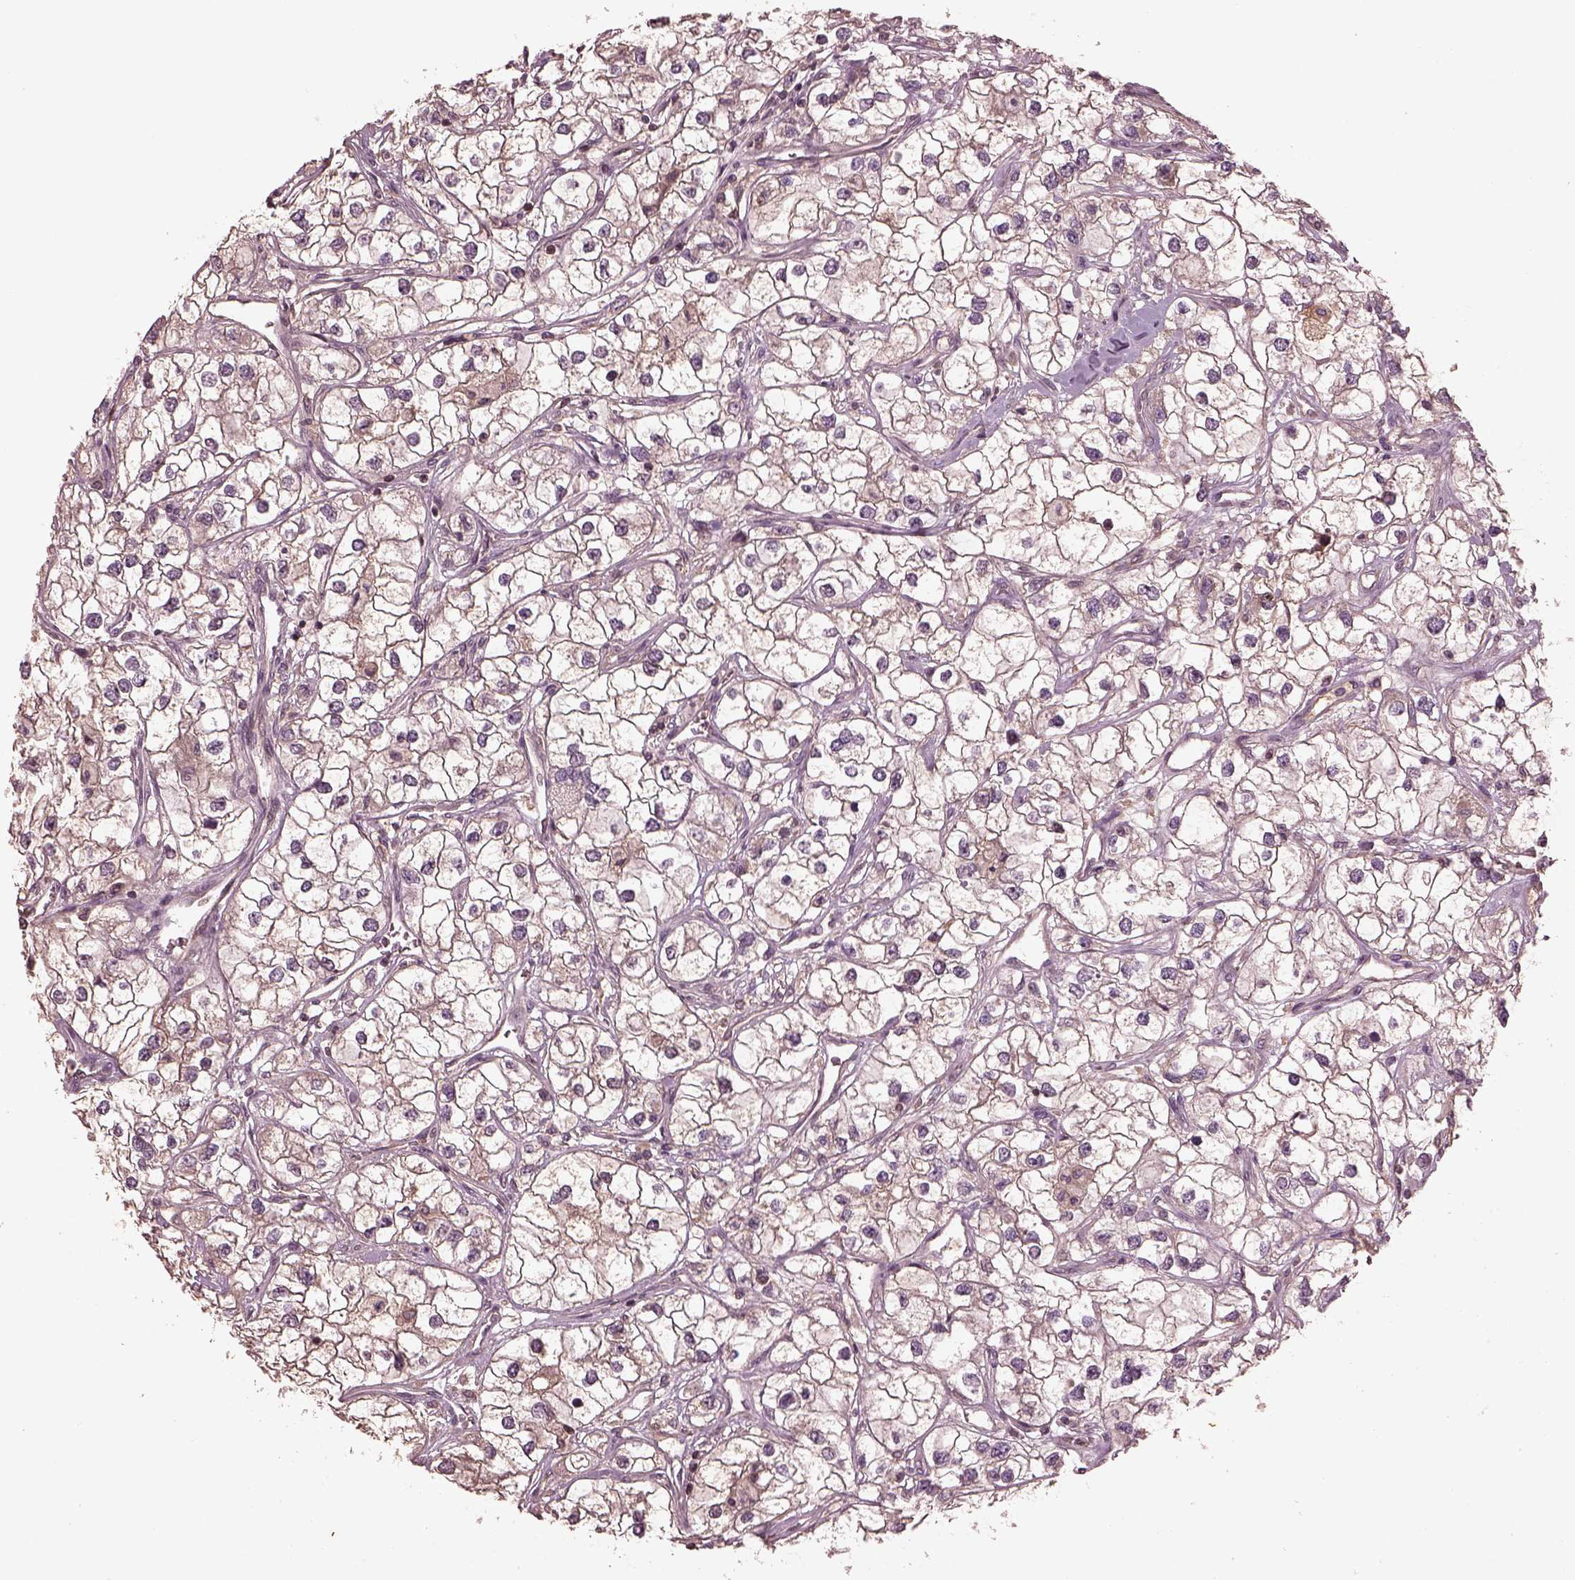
{"staining": {"intensity": "weak", "quantity": ">75%", "location": "cytoplasmic/membranous"}, "tissue": "renal cancer", "cell_type": "Tumor cells", "image_type": "cancer", "snomed": [{"axis": "morphology", "description": "Adenocarcinoma, NOS"}, {"axis": "topography", "description": "Kidney"}], "caption": "The micrograph exhibits staining of renal cancer (adenocarcinoma), revealing weak cytoplasmic/membranous protein staining (brown color) within tumor cells. (brown staining indicates protein expression, while blue staining denotes nuclei).", "gene": "PTX4", "patient": {"sex": "male", "age": 59}}